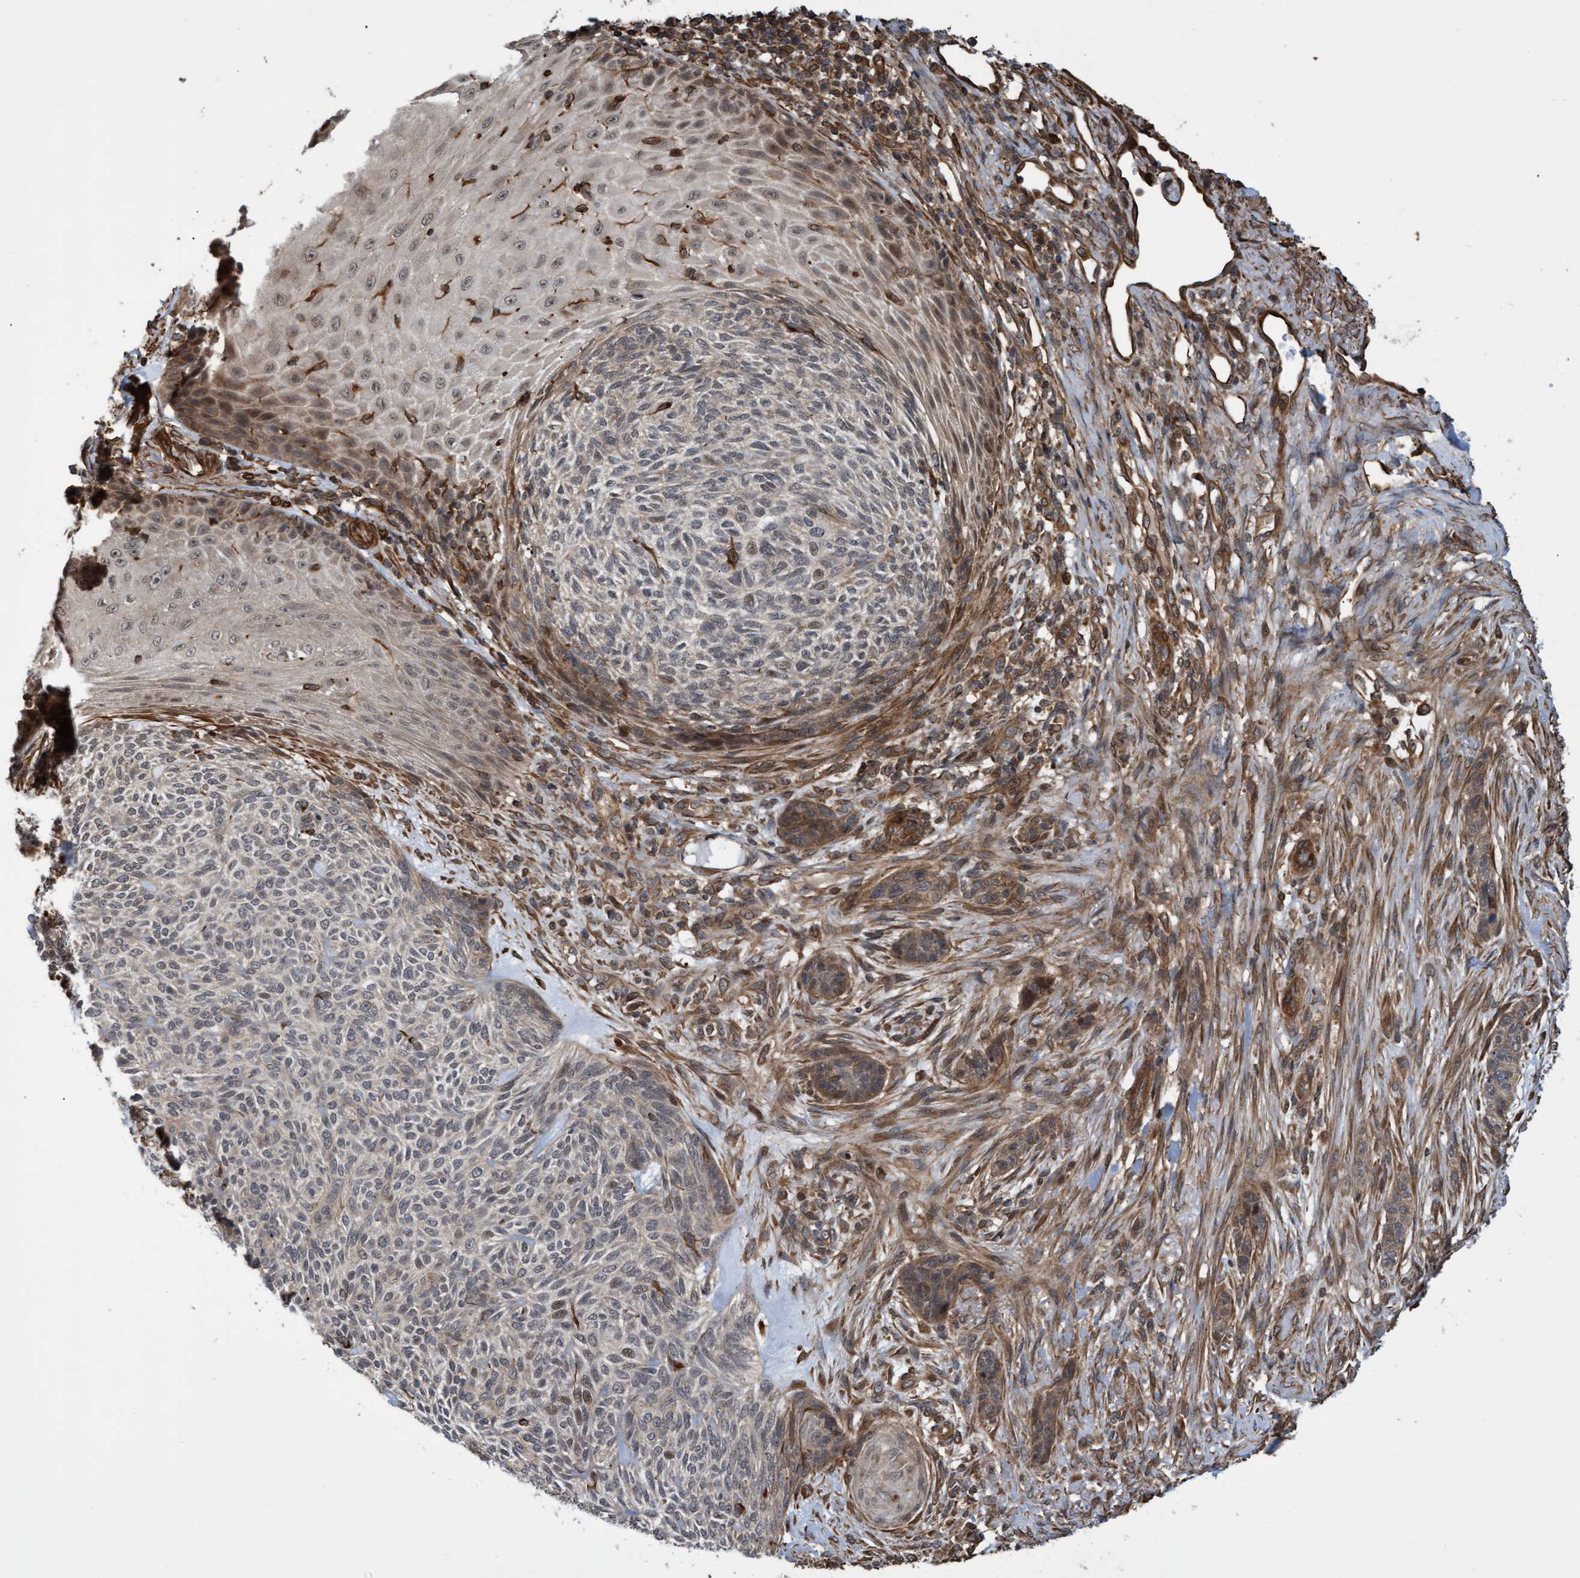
{"staining": {"intensity": "moderate", "quantity": "<25%", "location": "cytoplasmic/membranous"}, "tissue": "skin cancer", "cell_type": "Tumor cells", "image_type": "cancer", "snomed": [{"axis": "morphology", "description": "Basal cell carcinoma"}, {"axis": "topography", "description": "Skin"}], "caption": "Immunohistochemistry image of human basal cell carcinoma (skin) stained for a protein (brown), which exhibits low levels of moderate cytoplasmic/membranous expression in about <25% of tumor cells.", "gene": "TNFRSF10B", "patient": {"sex": "male", "age": 55}}